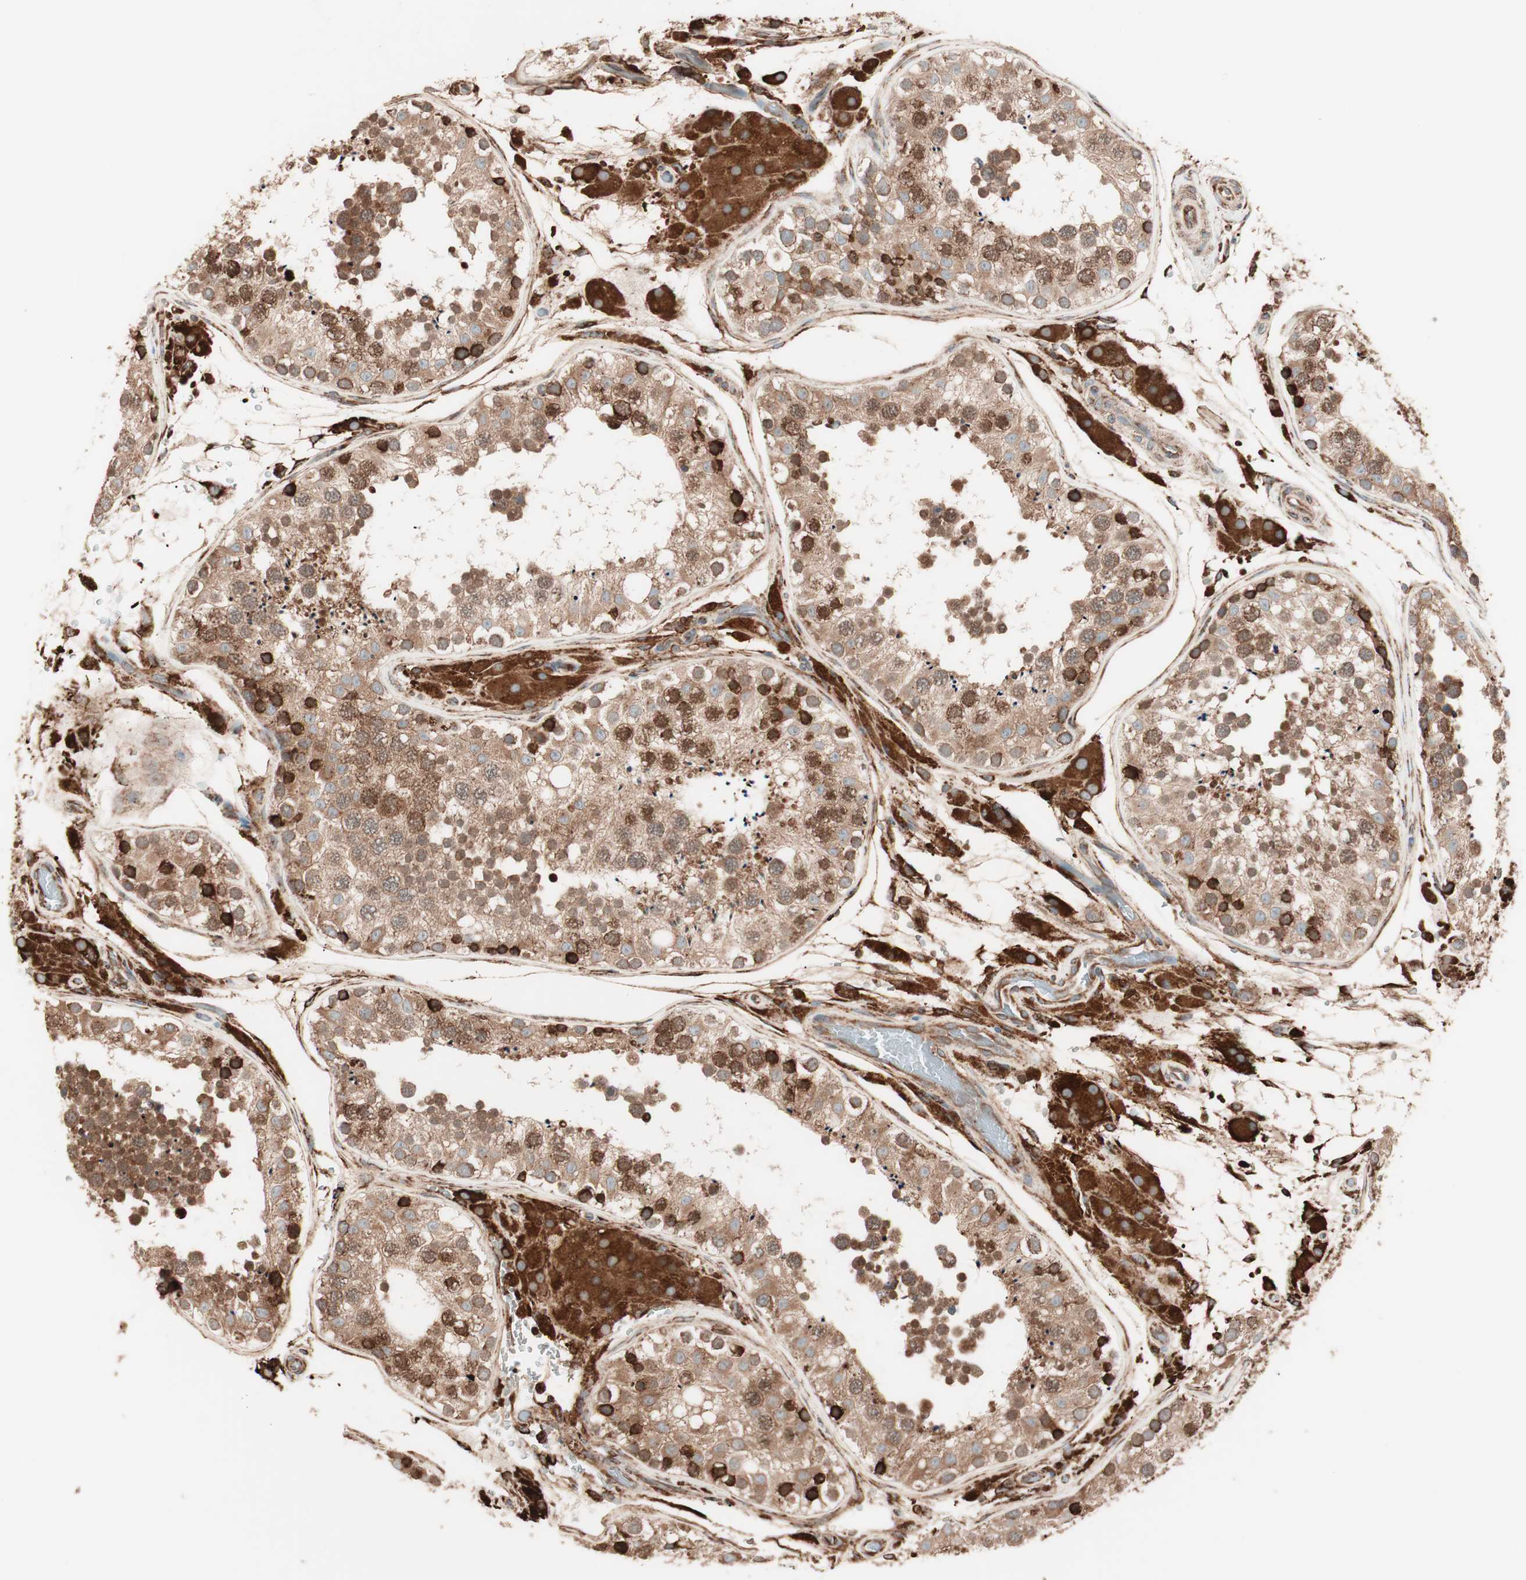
{"staining": {"intensity": "moderate", "quantity": ">75%", "location": "cytoplasmic/membranous,nuclear"}, "tissue": "testis", "cell_type": "Cells in seminiferous ducts", "image_type": "normal", "snomed": [{"axis": "morphology", "description": "Normal tissue, NOS"}, {"axis": "topography", "description": "Testis"}], "caption": "Immunohistochemical staining of unremarkable testis displays >75% levels of moderate cytoplasmic/membranous,nuclear protein expression in approximately >75% of cells in seminiferous ducts.", "gene": "VEGFA", "patient": {"sex": "male", "age": 26}}